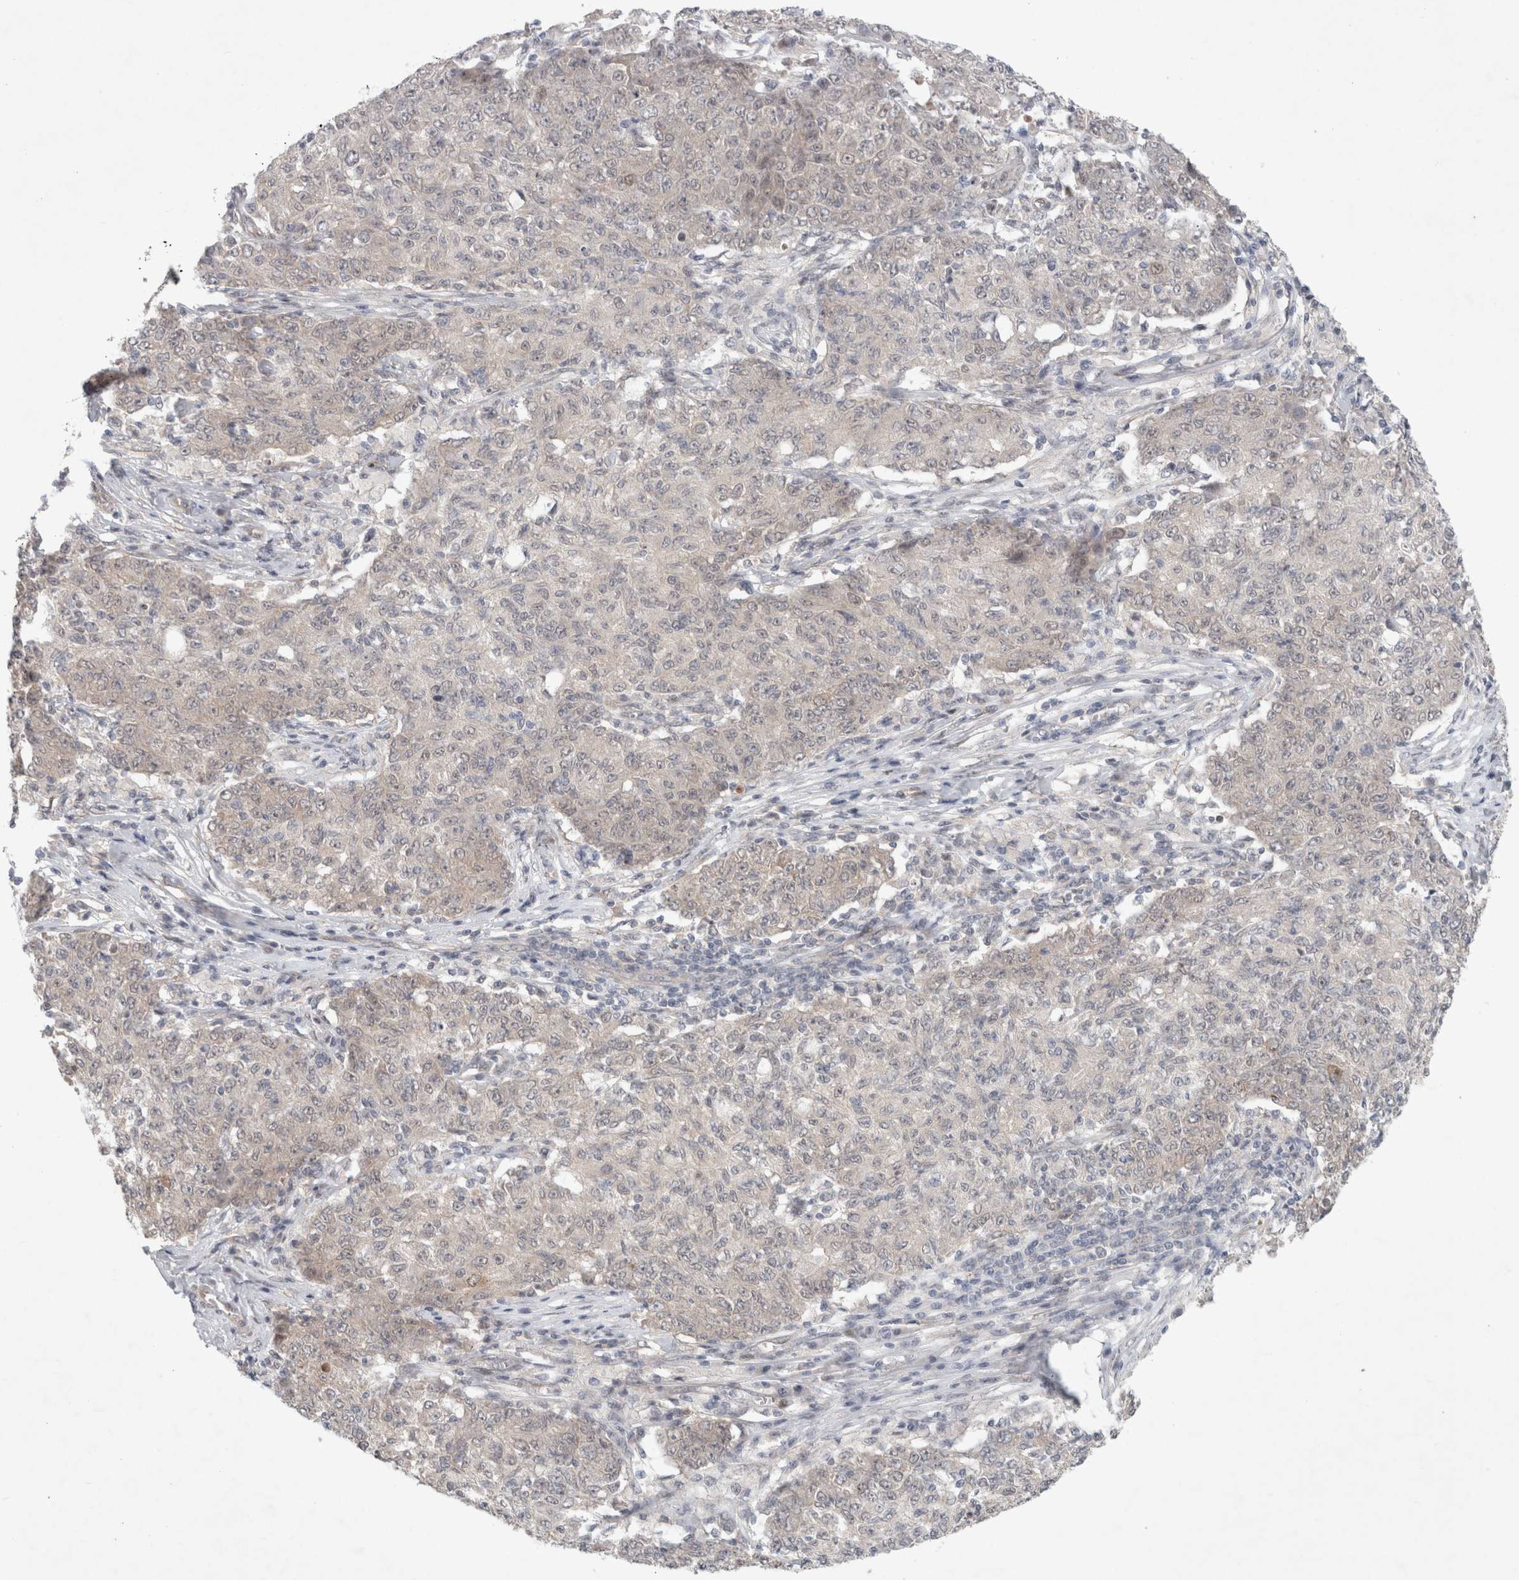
{"staining": {"intensity": "negative", "quantity": "none", "location": "none"}, "tissue": "ovarian cancer", "cell_type": "Tumor cells", "image_type": "cancer", "snomed": [{"axis": "morphology", "description": "Carcinoma, endometroid"}, {"axis": "topography", "description": "Ovary"}], "caption": "Immunohistochemical staining of ovarian cancer demonstrates no significant expression in tumor cells.", "gene": "RASAL2", "patient": {"sex": "female", "age": 42}}